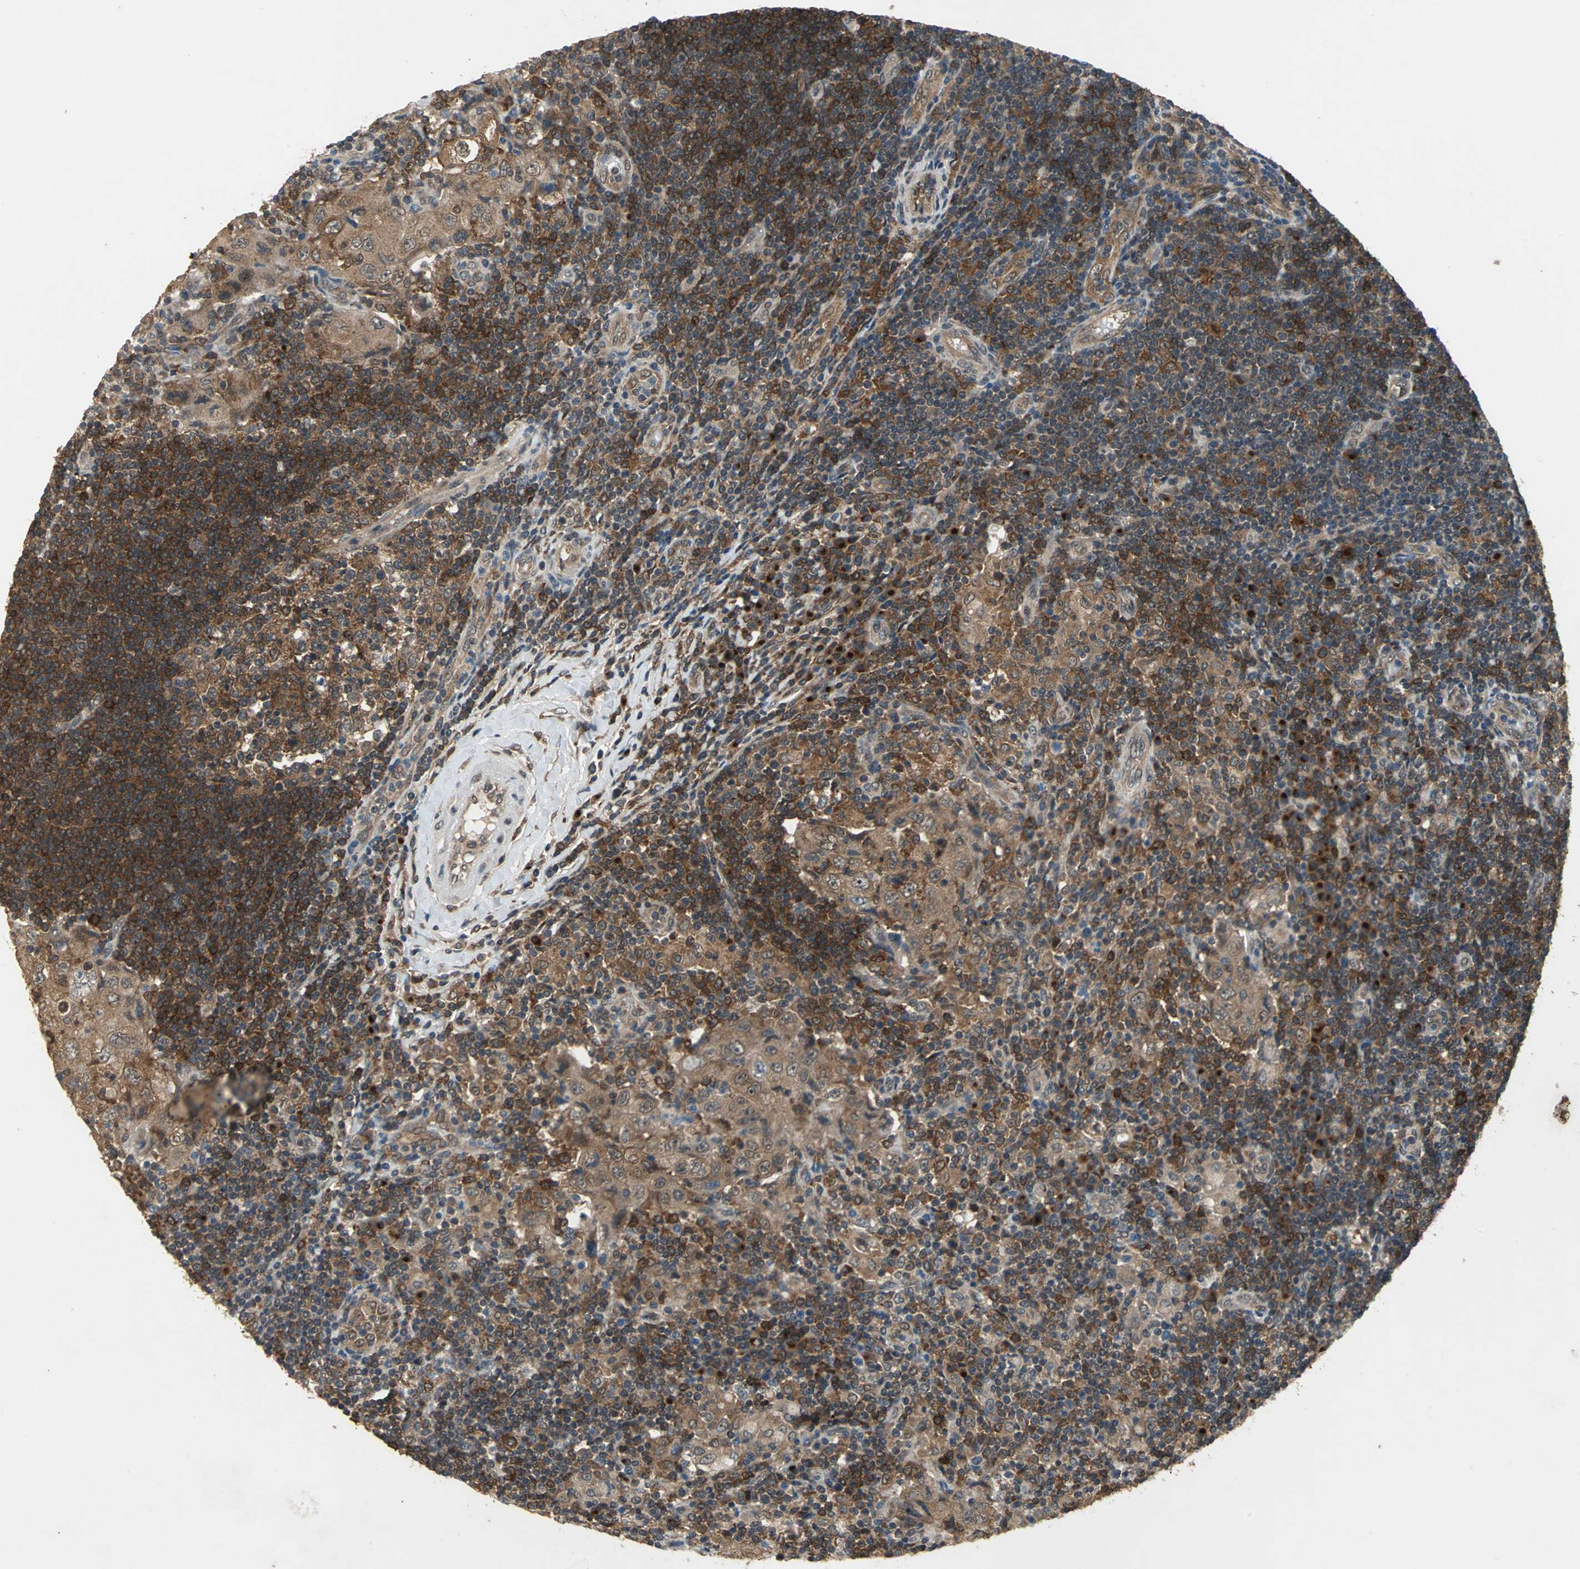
{"staining": {"intensity": "strong", "quantity": ">75%", "location": "cytoplasmic/membranous"}, "tissue": "lymph node", "cell_type": "Germinal center cells", "image_type": "normal", "snomed": [{"axis": "morphology", "description": "Normal tissue, NOS"}, {"axis": "morphology", "description": "Squamous cell carcinoma, metastatic, NOS"}, {"axis": "topography", "description": "Lymph node"}], "caption": "Protein expression analysis of normal human lymph node reveals strong cytoplasmic/membranous positivity in approximately >75% of germinal center cells. The protein is stained brown, and the nuclei are stained in blue (DAB (3,3'-diaminobenzidine) IHC with brightfield microscopy, high magnification).", "gene": "NFKBIE", "patient": {"sex": "female", "age": 53}}